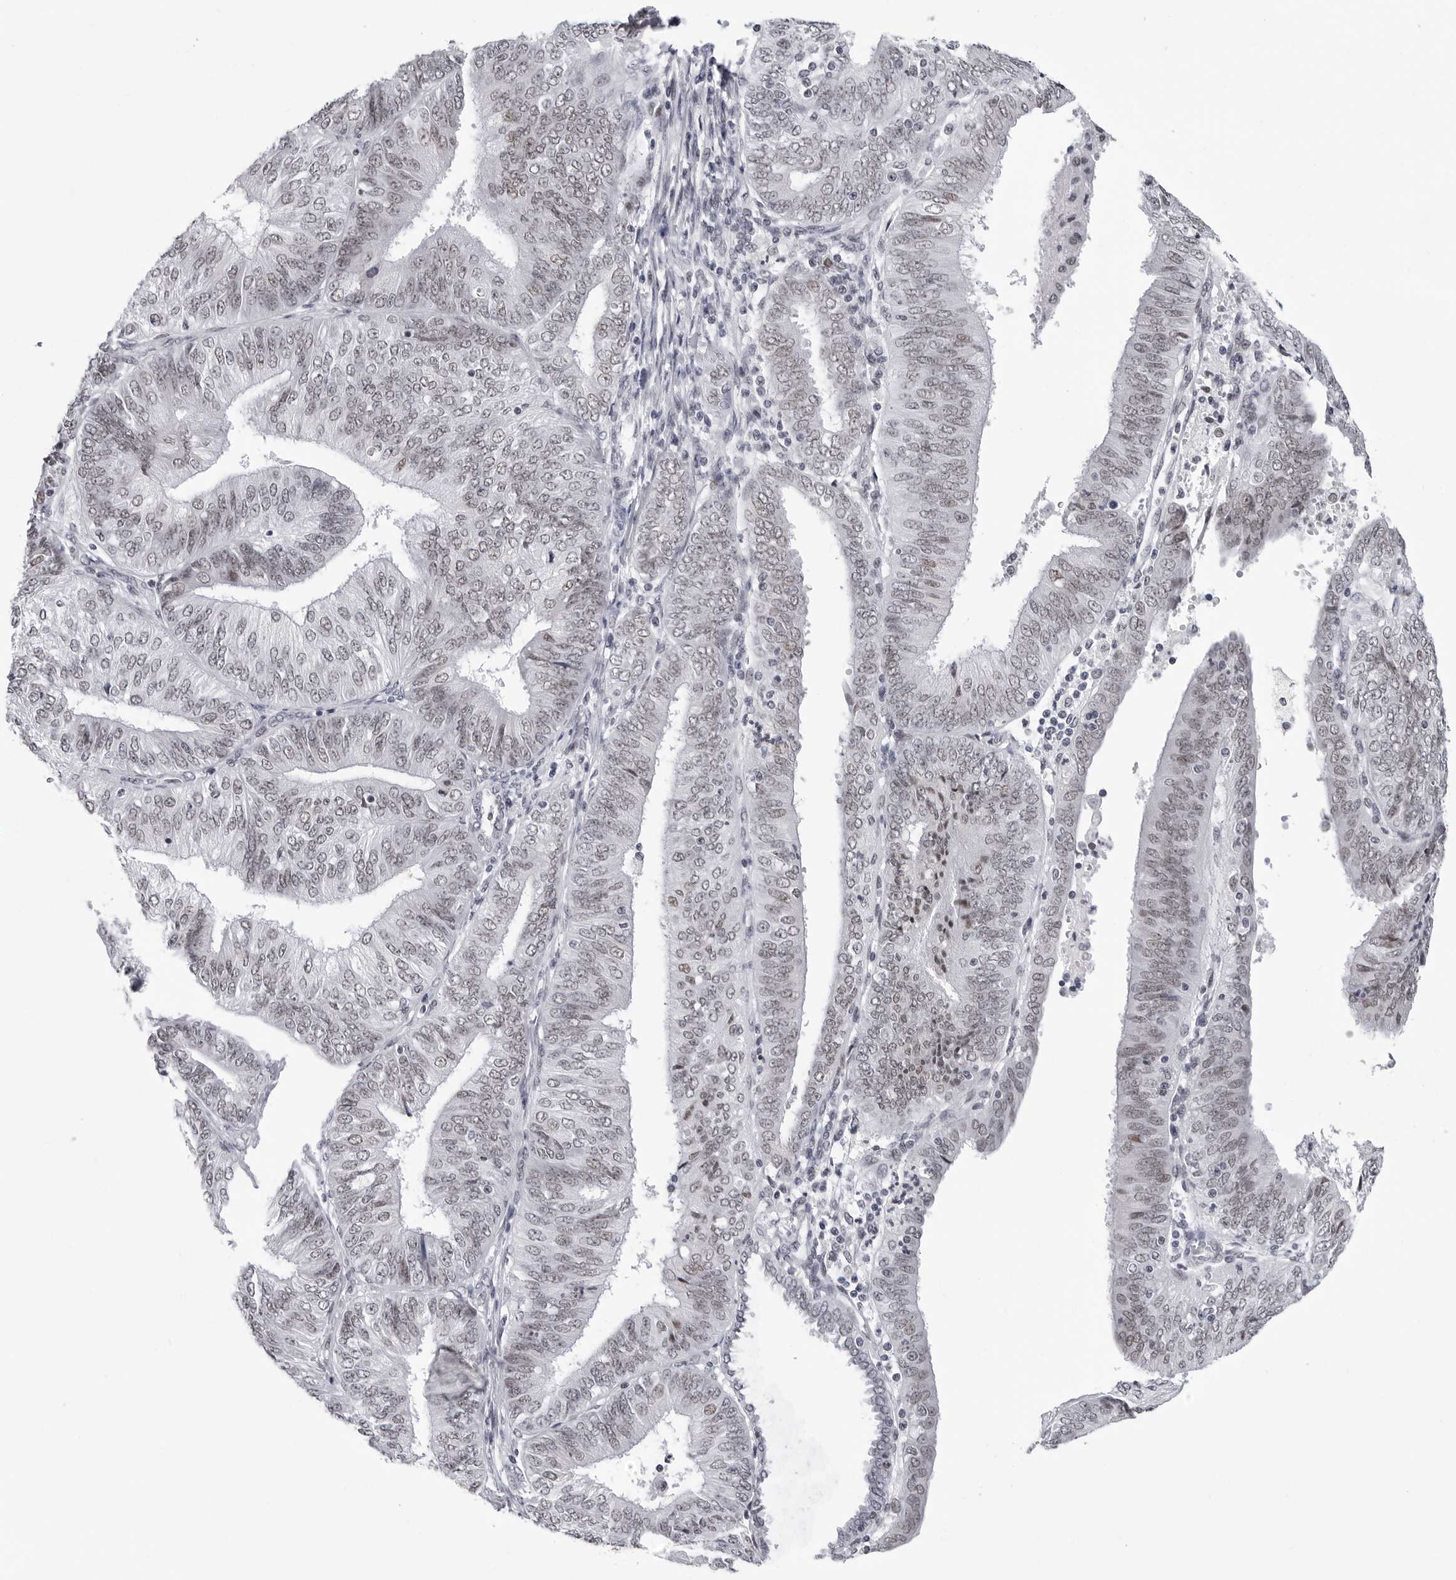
{"staining": {"intensity": "weak", "quantity": ">75%", "location": "nuclear"}, "tissue": "endometrial cancer", "cell_type": "Tumor cells", "image_type": "cancer", "snomed": [{"axis": "morphology", "description": "Adenocarcinoma, NOS"}, {"axis": "topography", "description": "Endometrium"}], "caption": "Tumor cells reveal weak nuclear positivity in approximately >75% of cells in endometrial adenocarcinoma.", "gene": "SF3B4", "patient": {"sex": "female", "age": 58}}